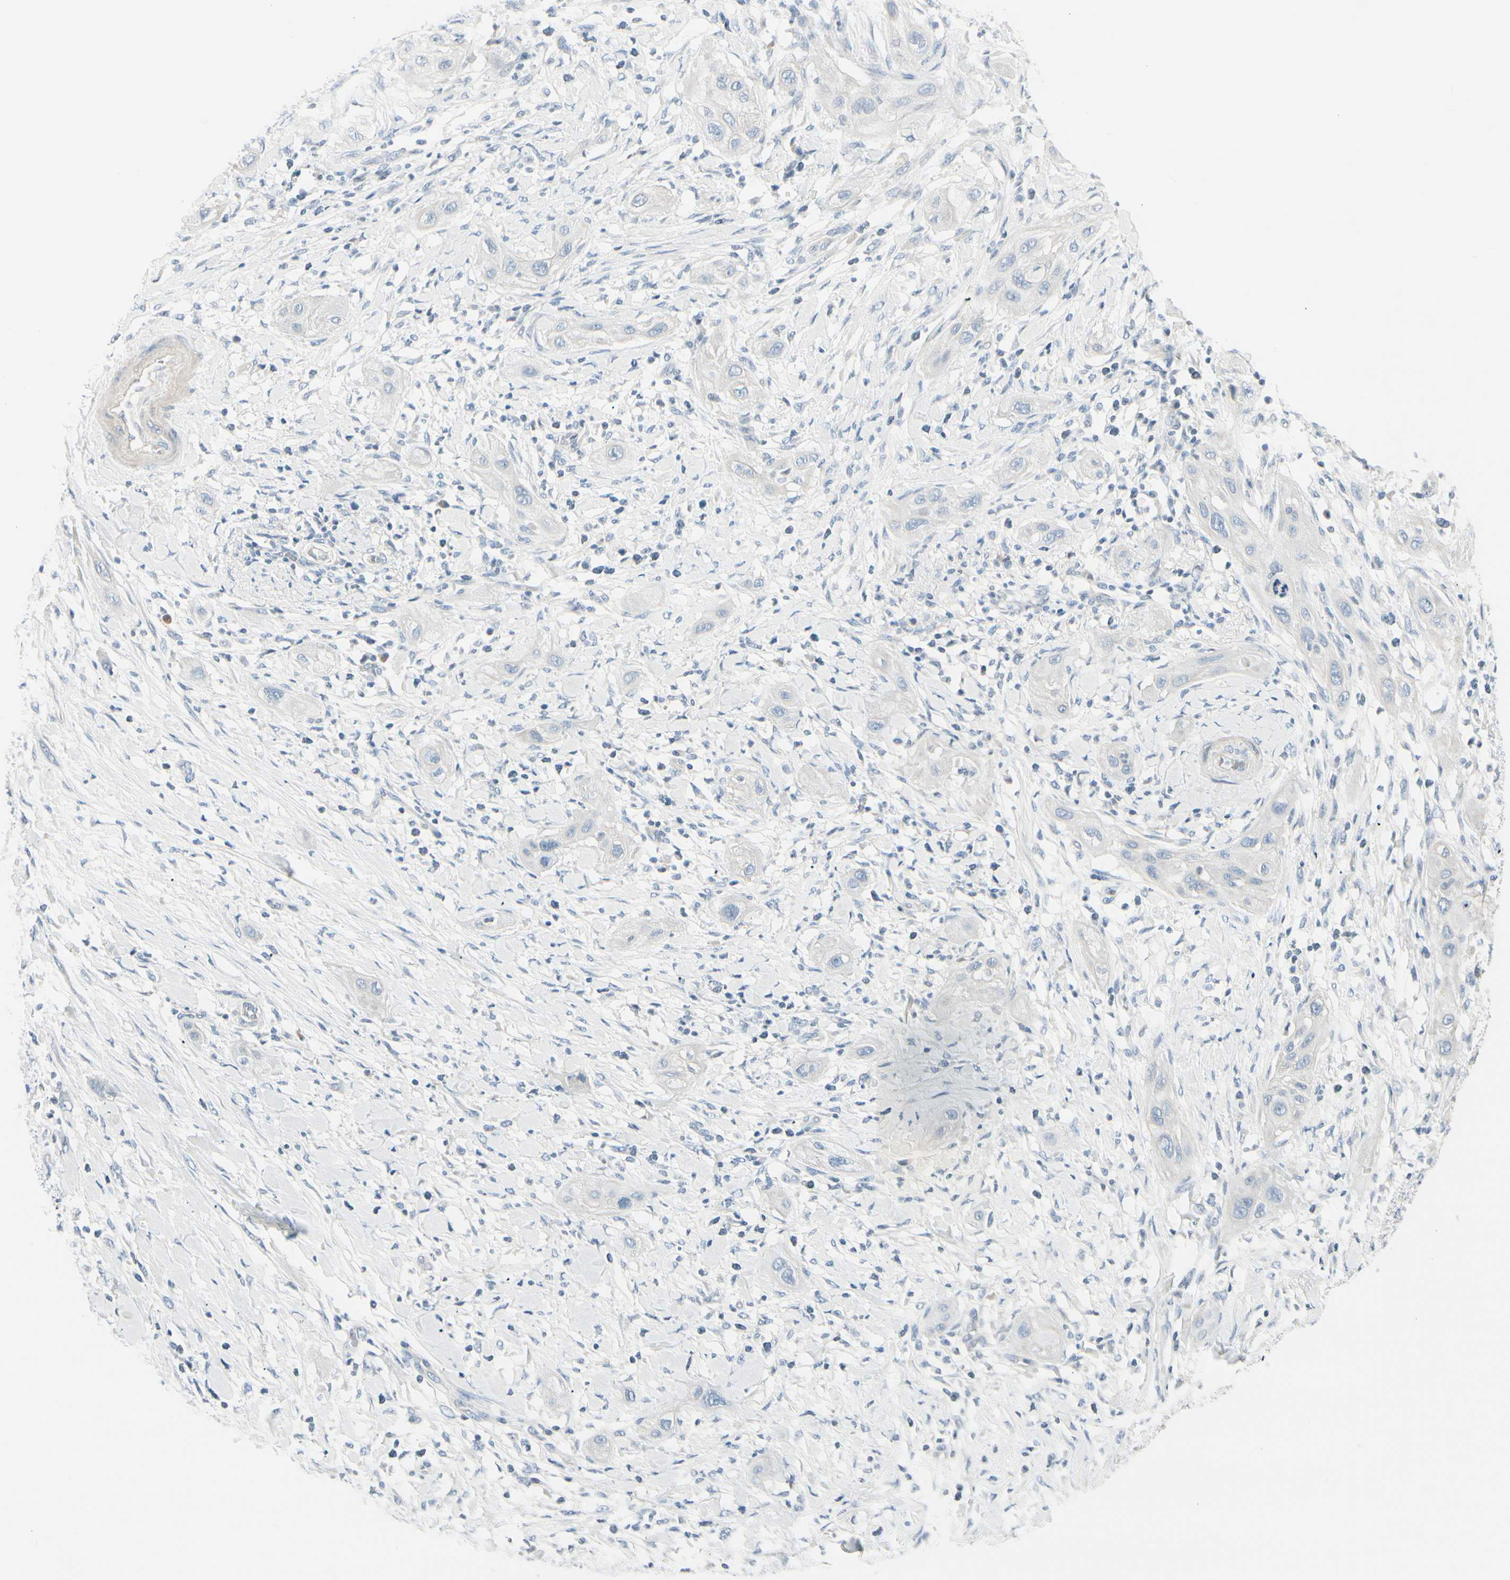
{"staining": {"intensity": "negative", "quantity": "none", "location": "none"}, "tissue": "lung cancer", "cell_type": "Tumor cells", "image_type": "cancer", "snomed": [{"axis": "morphology", "description": "Squamous cell carcinoma, NOS"}, {"axis": "topography", "description": "Lung"}], "caption": "Tumor cells show no significant protein positivity in lung cancer. The staining is performed using DAB (3,3'-diaminobenzidine) brown chromogen with nuclei counter-stained in using hematoxylin.", "gene": "CDHR5", "patient": {"sex": "female", "age": 47}}